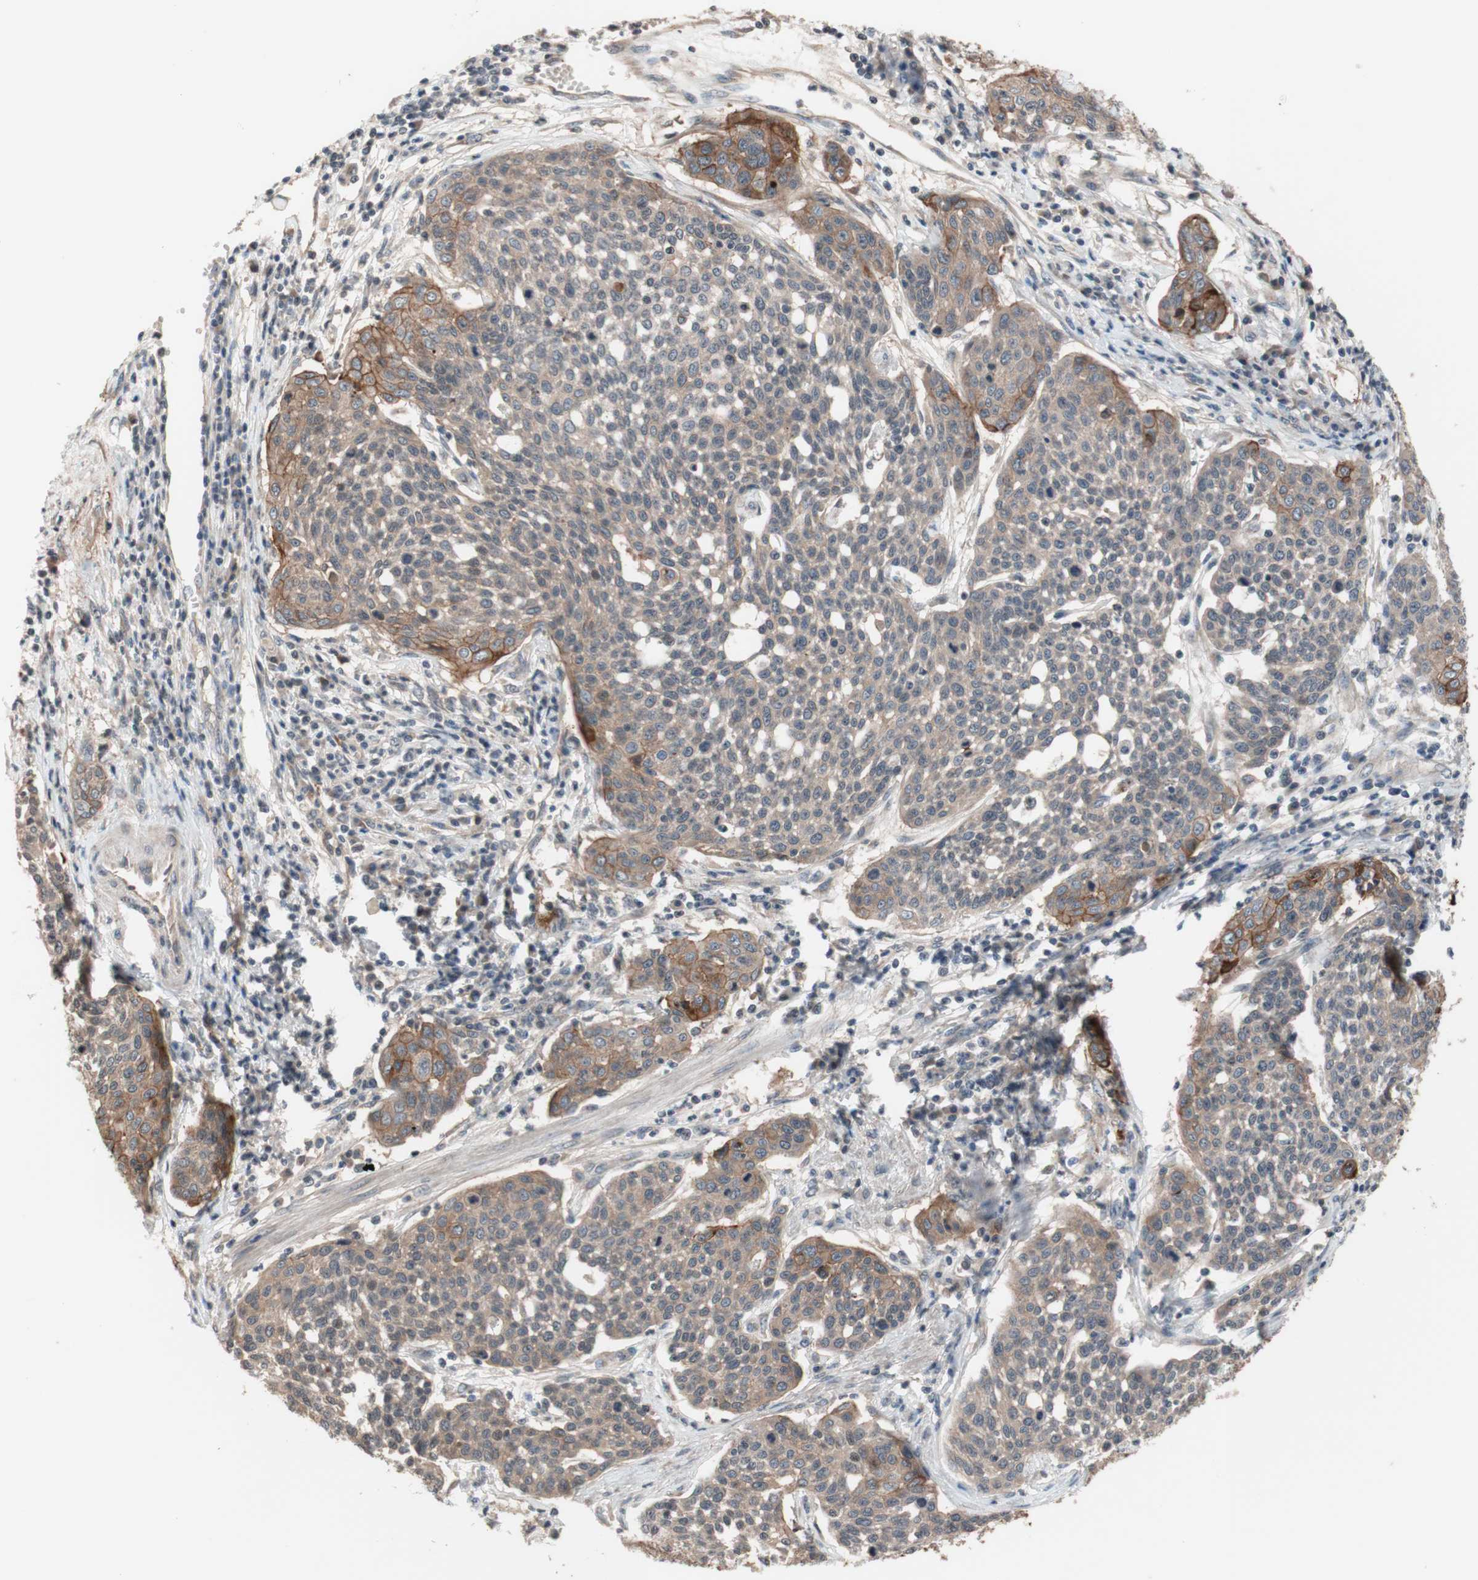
{"staining": {"intensity": "weak", "quantity": ">75%", "location": "cytoplasmic/membranous"}, "tissue": "cervical cancer", "cell_type": "Tumor cells", "image_type": "cancer", "snomed": [{"axis": "morphology", "description": "Squamous cell carcinoma, NOS"}, {"axis": "topography", "description": "Cervix"}], "caption": "An IHC micrograph of tumor tissue is shown. Protein staining in brown shows weak cytoplasmic/membranous positivity in cervical cancer (squamous cell carcinoma) within tumor cells.", "gene": "CD55", "patient": {"sex": "female", "age": 34}}